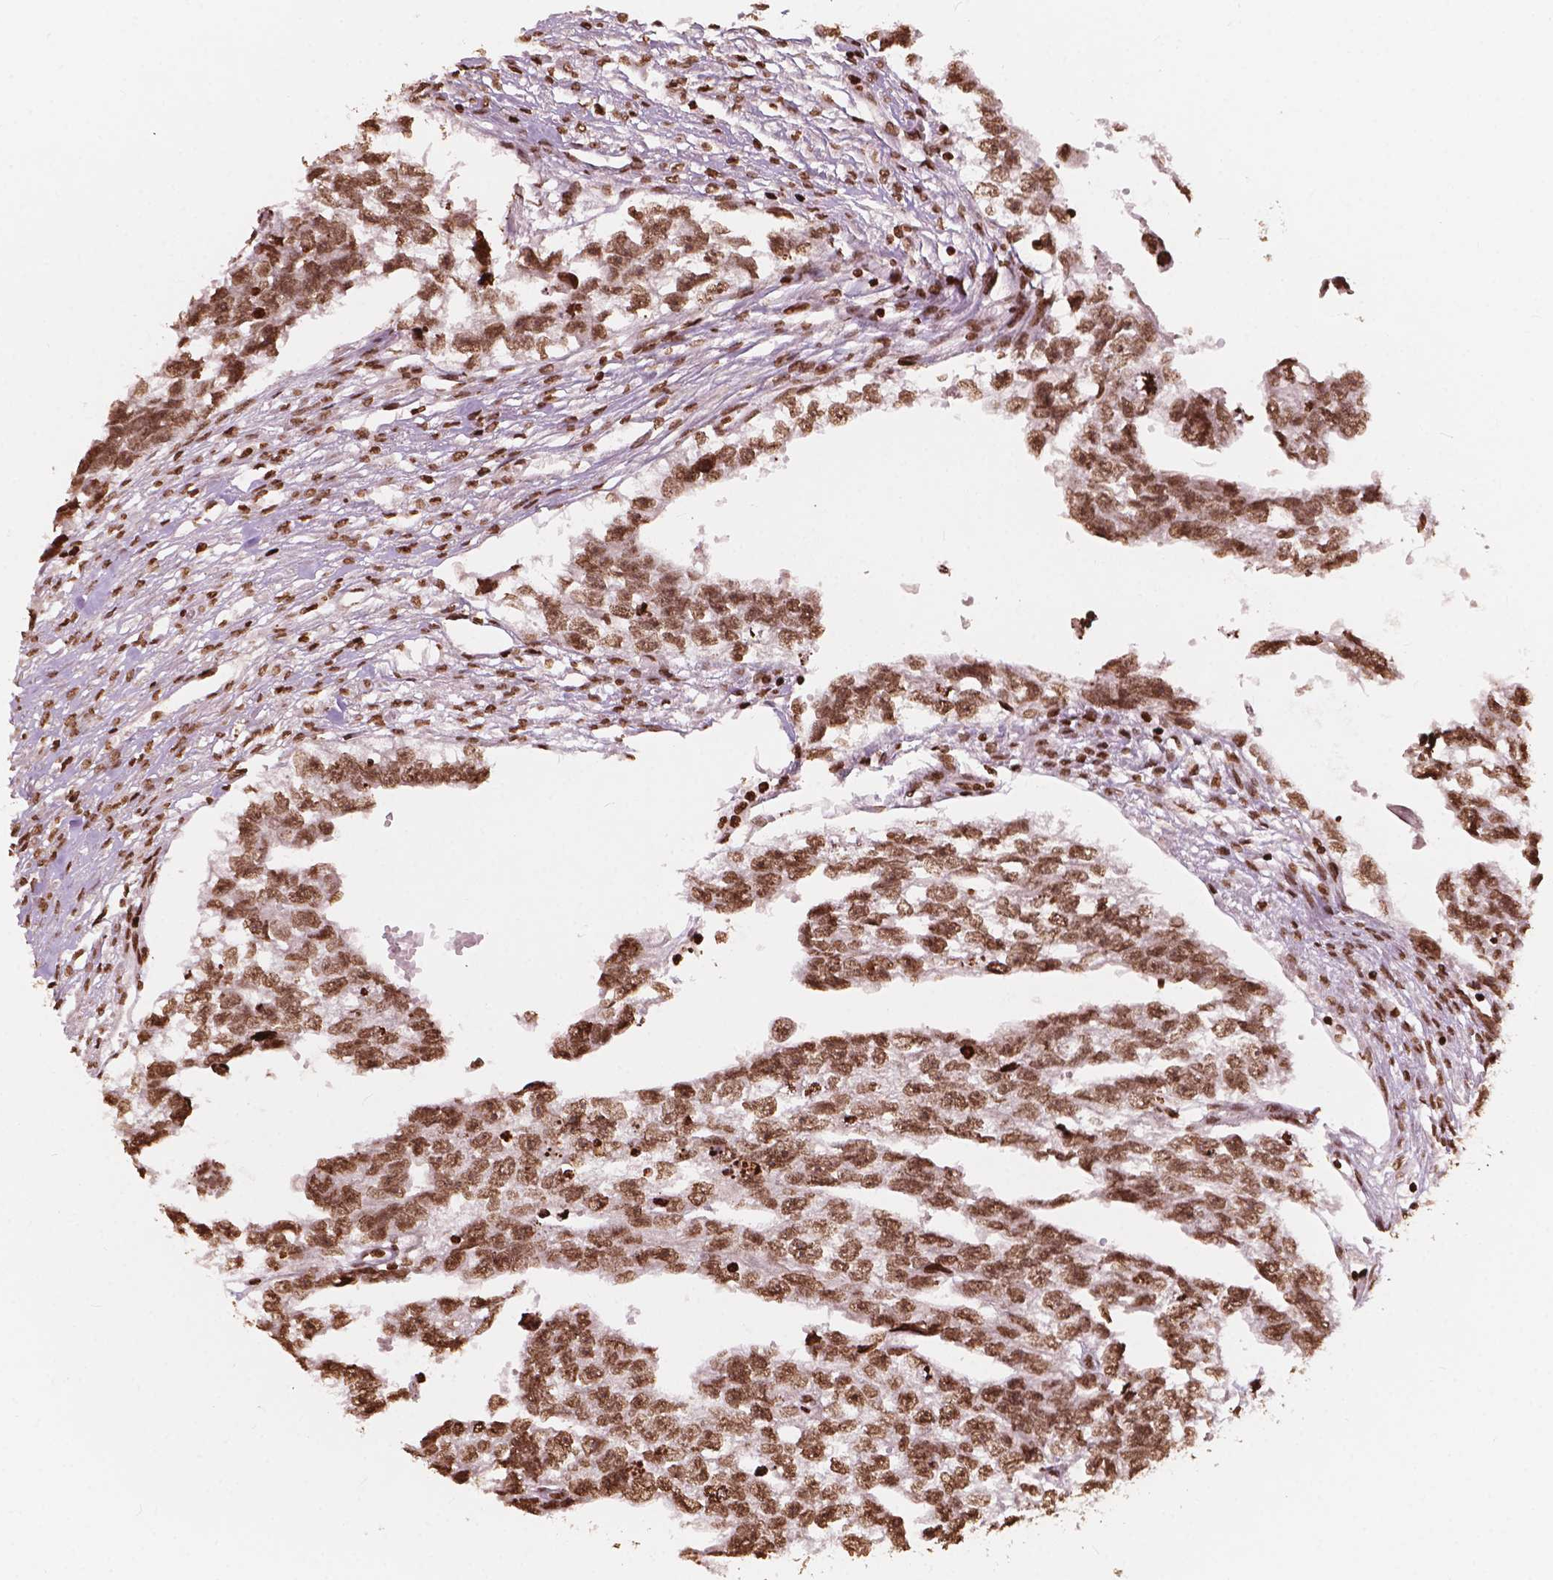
{"staining": {"intensity": "moderate", "quantity": ">75%", "location": "nuclear"}, "tissue": "testis cancer", "cell_type": "Tumor cells", "image_type": "cancer", "snomed": [{"axis": "morphology", "description": "Carcinoma, Embryonal, NOS"}, {"axis": "morphology", "description": "Teratoma, malignant, NOS"}, {"axis": "topography", "description": "Testis"}], "caption": "Immunohistochemical staining of human testis cancer (embryonal carcinoma) reveals medium levels of moderate nuclear protein expression in approximately >75% of tumor cells. (DAB IHC with brightfield microscopy, high magnification).", "gene": "H3C7", "patient": {"sex": "male", "age": 44}}